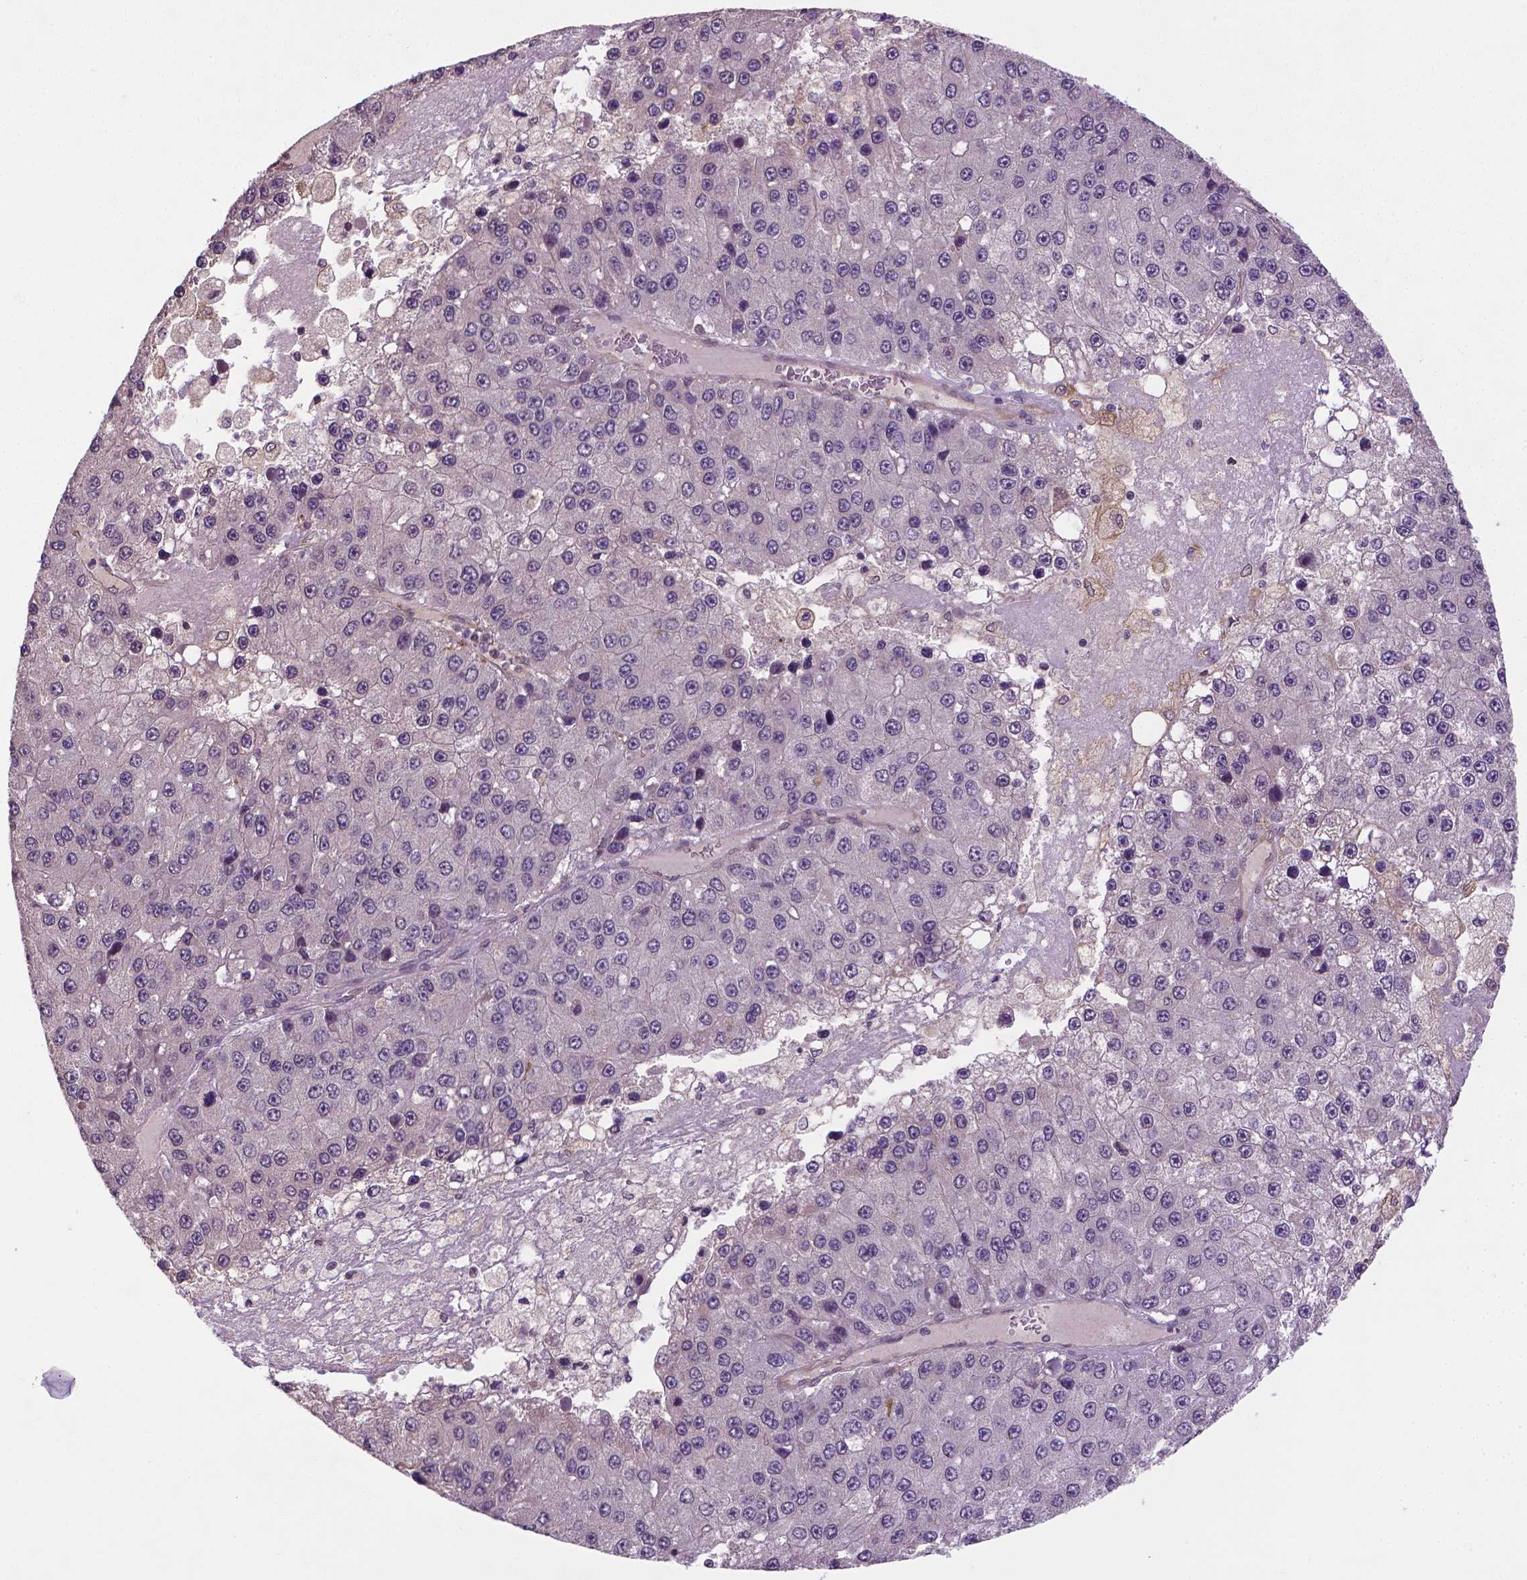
{"staining": {"intensity": "negative", "quantity": "none", "location": "none"}, "tissue": "liver cancer", "cell_type": "Tumor cells", "image_type": "cancer", "snomed": [{"axis": "morphology", "description": "Carcinoma, Hepatocellular, NOS"}, {"axis": "topography", "description": "Liver"}], "caption": "Tumor cells show no significant protein expression in liver cancer (hepatocellular carcinoma).", "gene": "GPR63", "patient": {"sex": "female", "age": 73}}